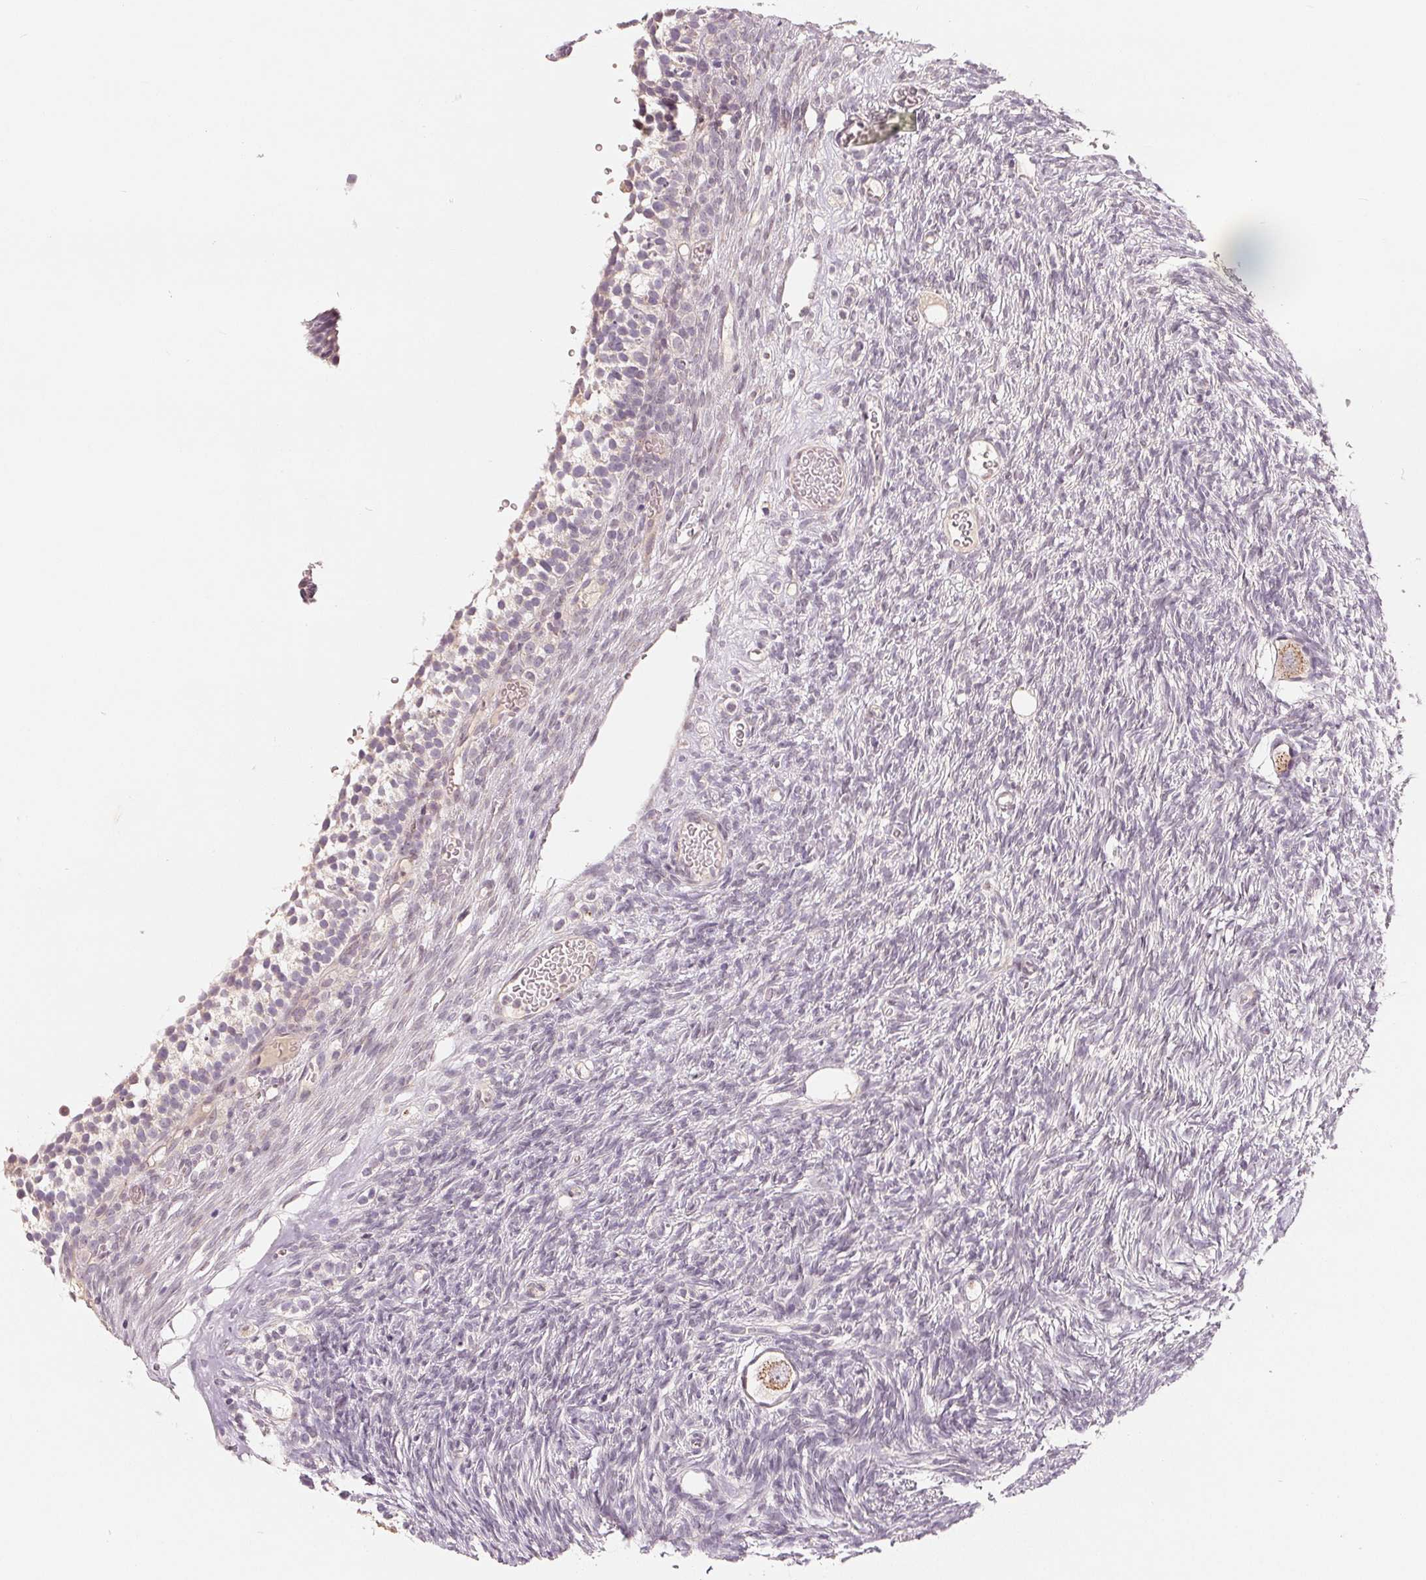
{"staining": {"intensity": "moderate", "quantity": ">75%", "location": "cytoplasmic/membranous"}, "tissue": "ovary", "cell_type": "Follicle cells", "image_type": "normal", "snomed": [{"axis": "morphology", "description": "Normal tissue, NOS"}, {"axis": "topography", "description": "Ovary"}], "caption": "Human ovary stained with a brown dye demonstrates moderate cytoplasmic/membranous positive staining in about >75% of follicle cells.", "gene": "TMSB15B", "patient": {"sex": "female", "age": 34}}